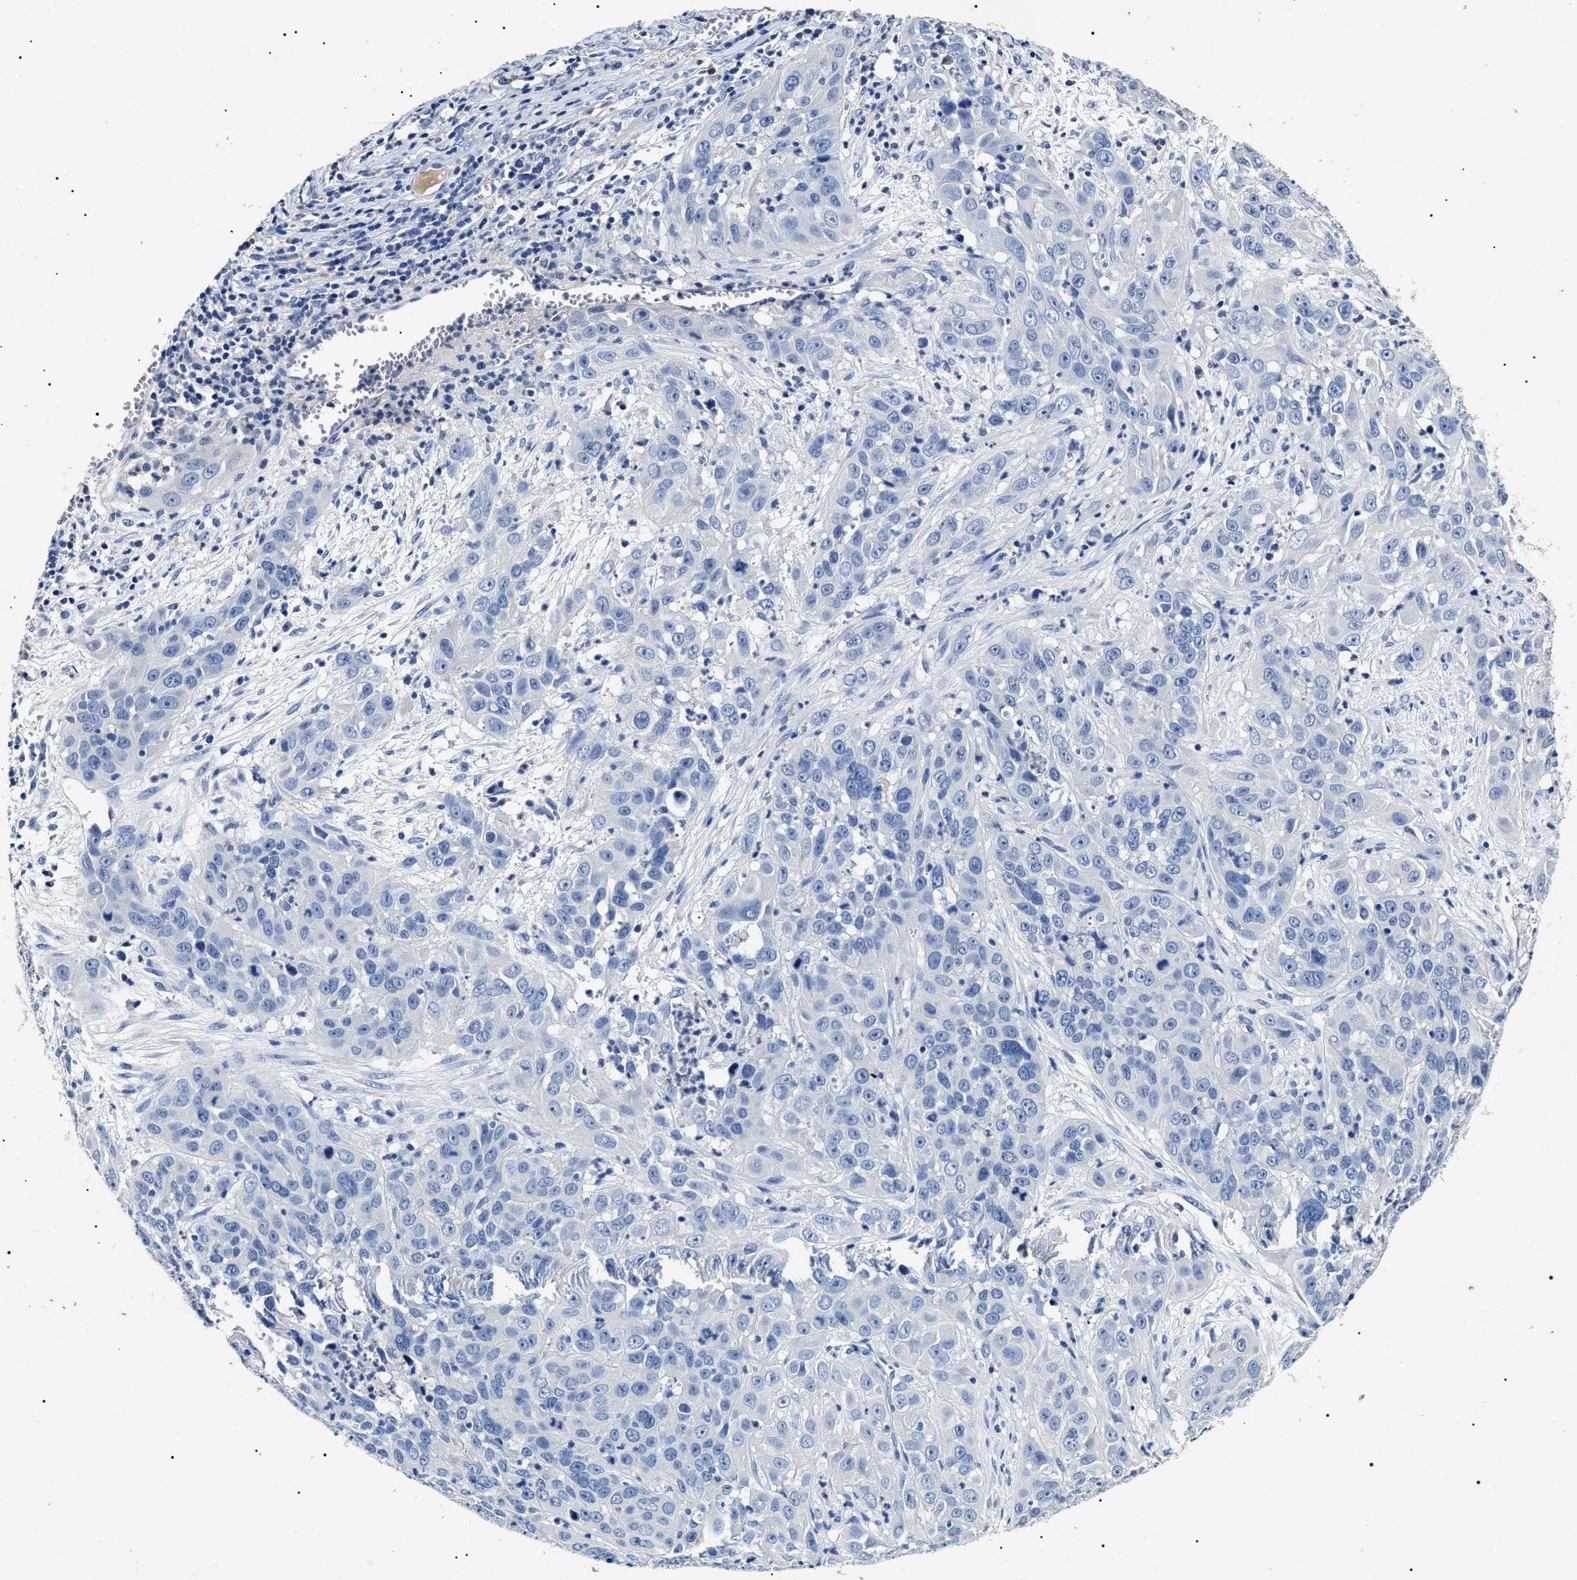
{"staining": {"intensity": "negative", "quantity": "none", "location": "none"}, "tissue": "cervical cancer", "cell_type": "Tumor cells", "image_type": "cancer", "snomed": [{"axis": "morphology", "description": "Squamous cell carcinoma, NOS"}, {"axis": "topography", "description": "Cervix"}], "caption": "Immunohistochemistry micrograph of human squamous cell carcinoma (cervical) stained for a protein (brown), which displays no positivity in tumor cells.", "gene": "LRRC8E", "patient": {"sex": "female", "age": 32}}